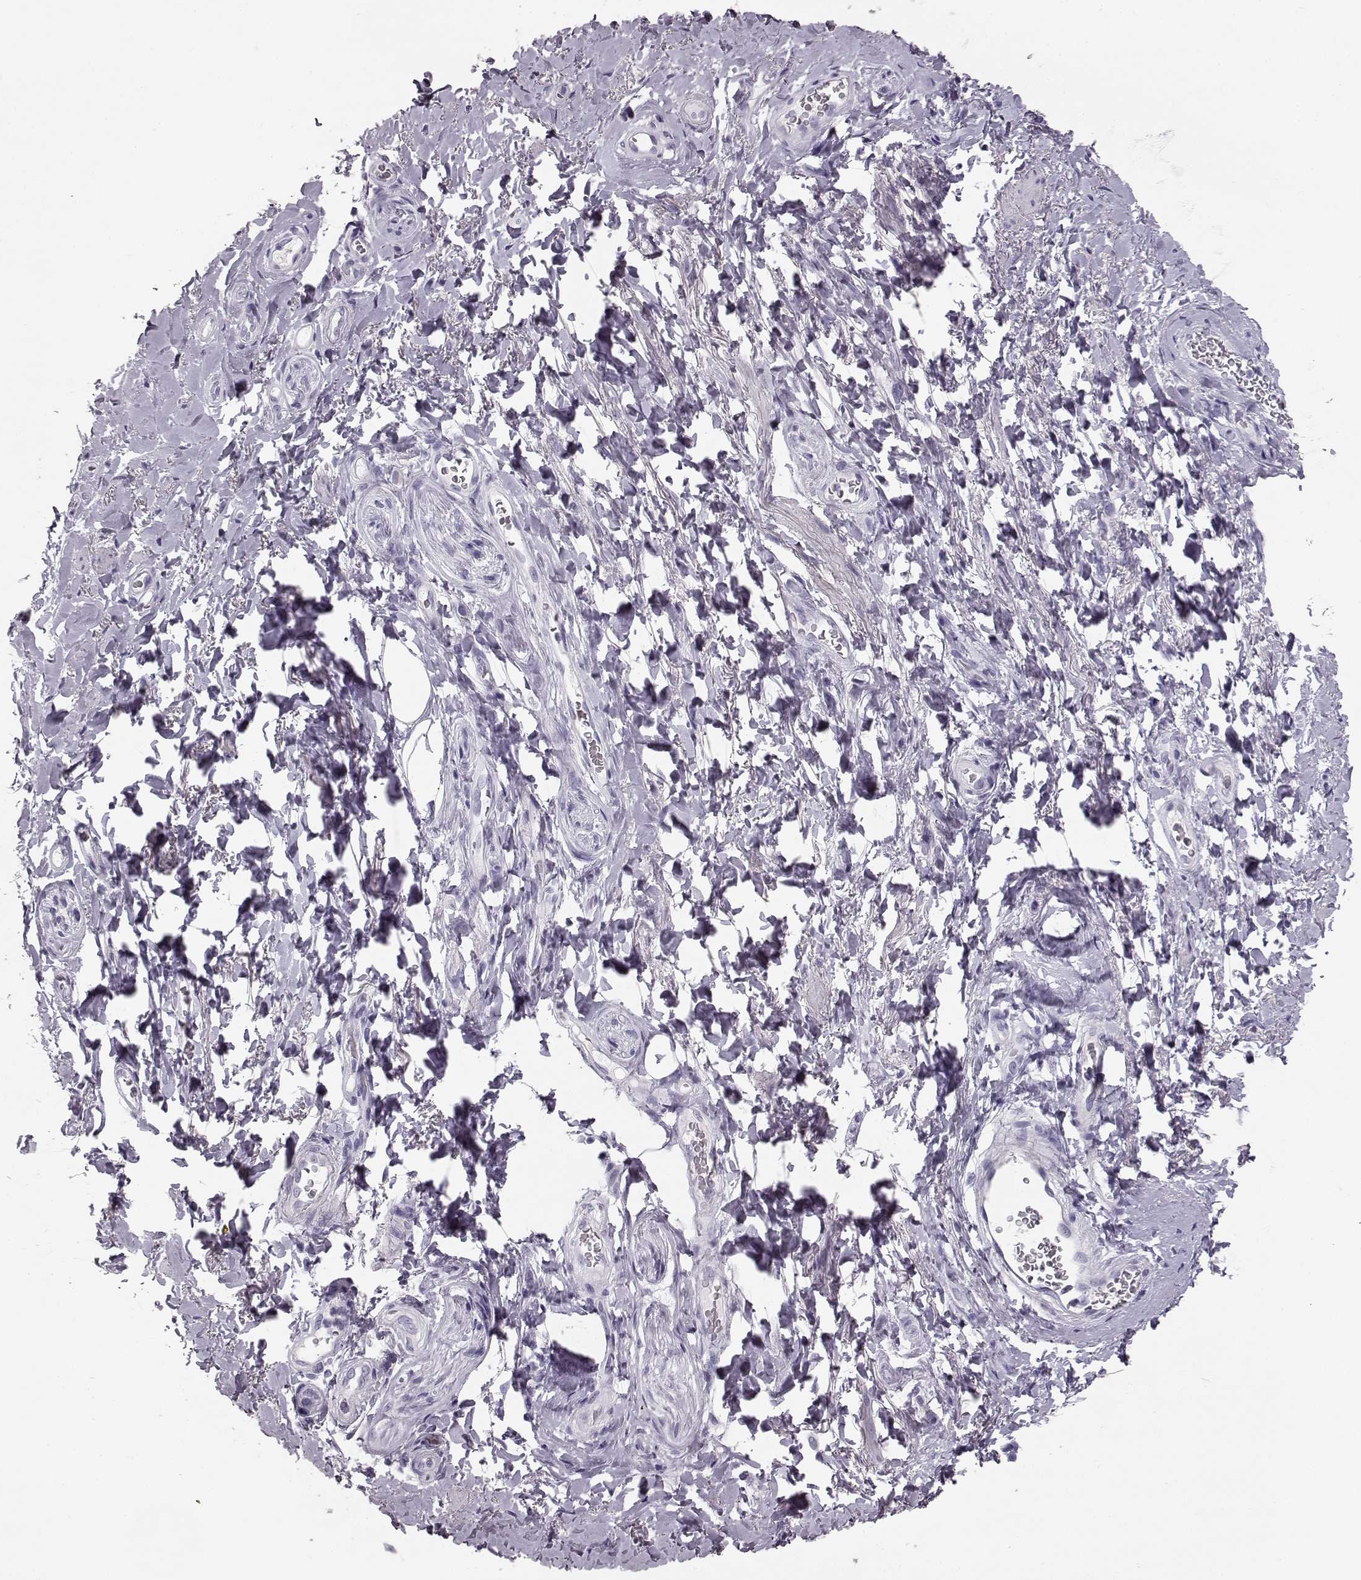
{"staining": {"intensity": "negative", "quantity": "none", "location": "none"}, "tissue": "adipose tissue", "cell_type": "Adipocytes", "image_type": "normal", "snomed": [{"axis": "morphology", "description": "Normal tissue, NOS"}, {"axis": "topography", "description": "Anal"}, {"axis": "topography", "description": "Peripheral nerve tissue"}], "caption": "Protein analysis of normal adipose tissue demonstrates no significant positivity in adipocytes. (Stains: DAB IHC with hematoxylin counter stain, Microscopy: brightfield microscopy at high magnification).", "gene": "BFSP2", "patient": {"sex": "male", "age": 53}}